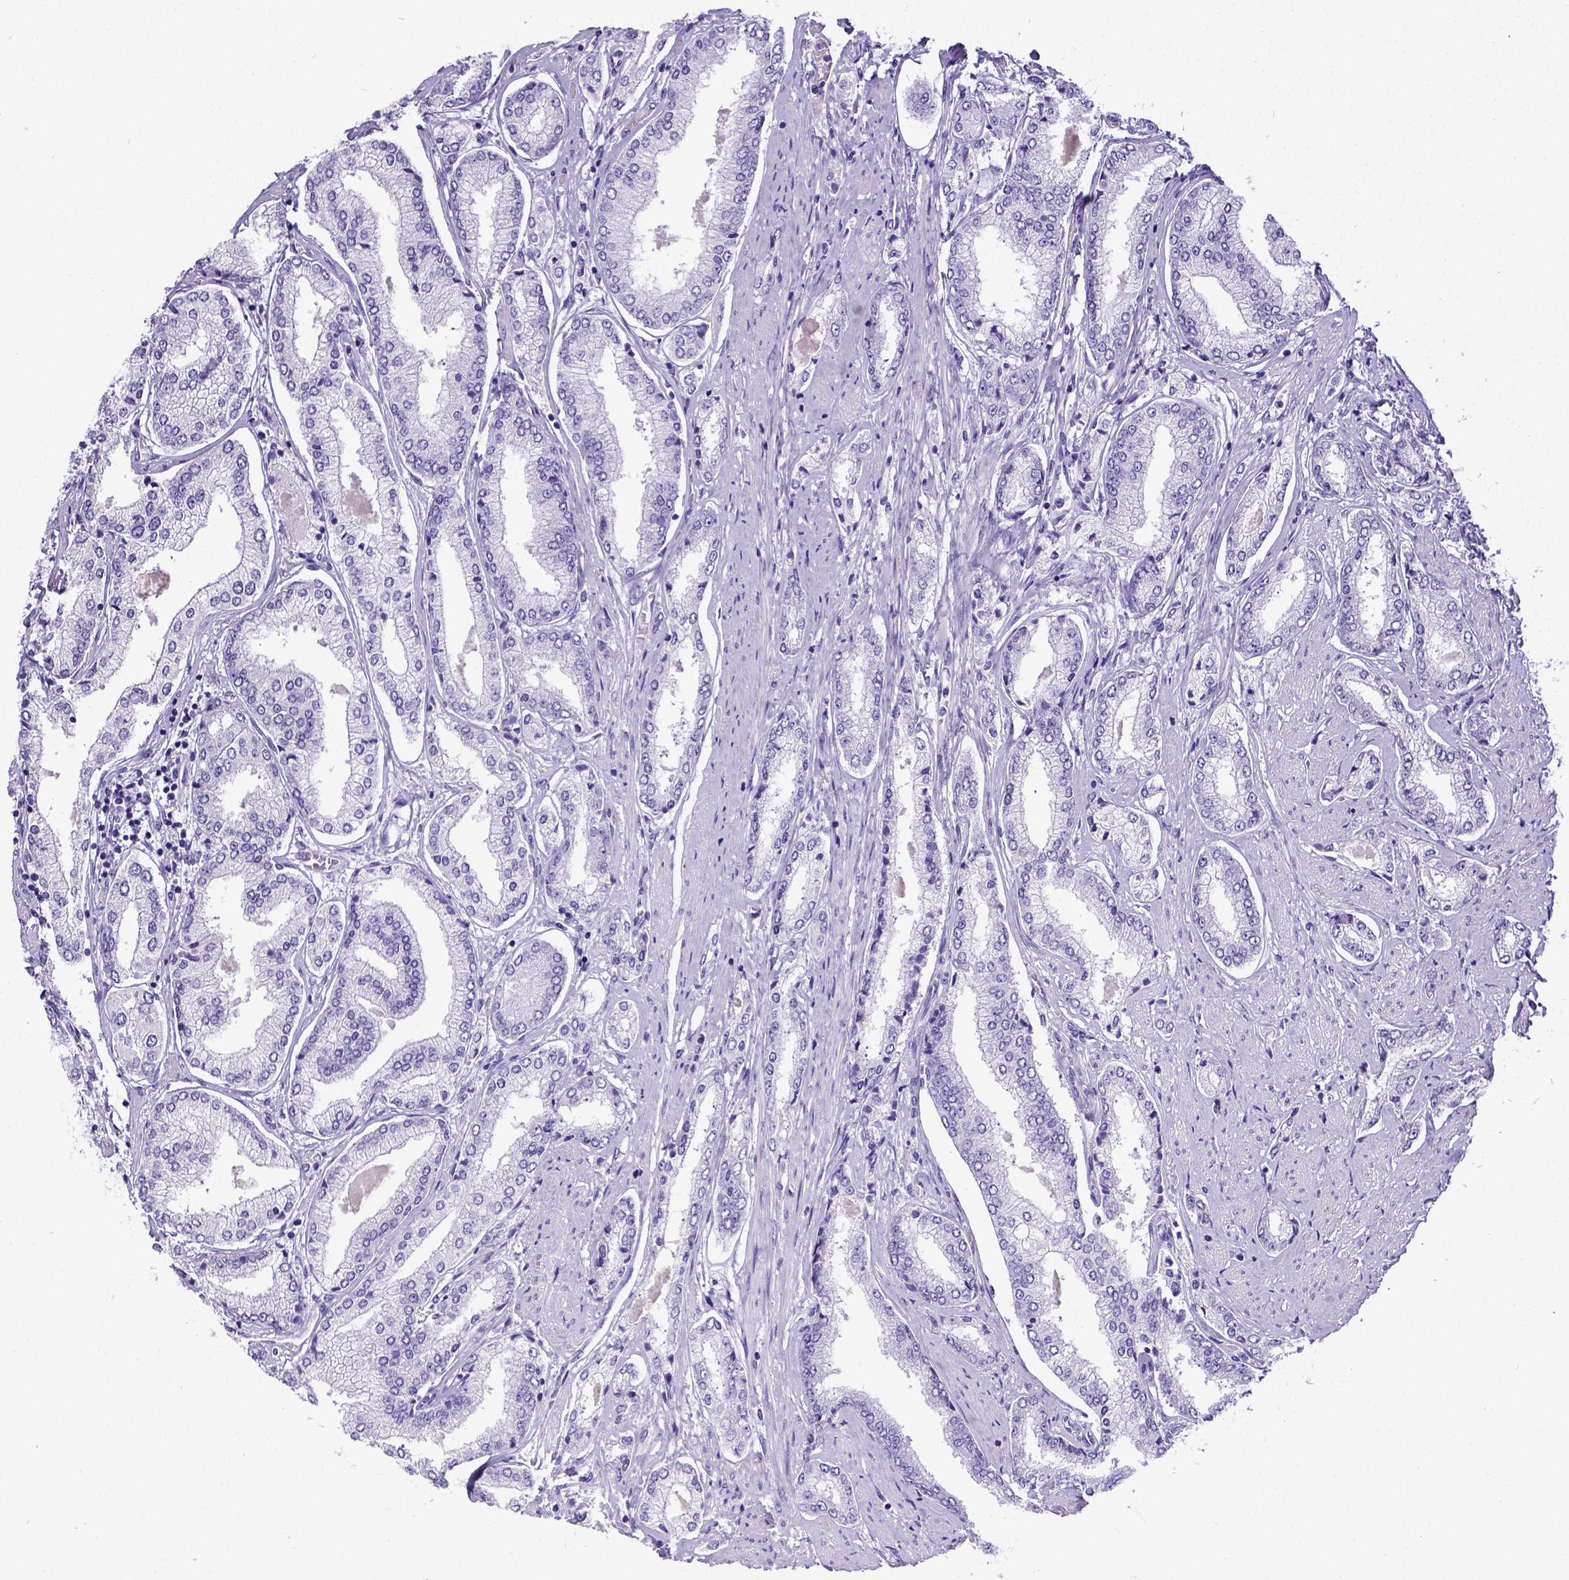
{"staining": {"intensity": "negative", "quantity": "none", "location": "none"}, "tissue": "prostate cancer", "cell_type": "Tumor cells", "image_type": "cancer", "snomed": [{"axis": "morphology", "description": "Adenocarcinoma, NOS"}, {"axis": "topography", "description": "Prostate"}], "caption": "High magnification brightfield microscopy of prostate adenocarcinoma stained with DAB (3,3'-diaminobenzidine) (brown) and counterstained with hematoxylin (blue): tumor cells show no significant staining.", "gene": "SATB2", "patient": {"sex": "male", "age": 63}}